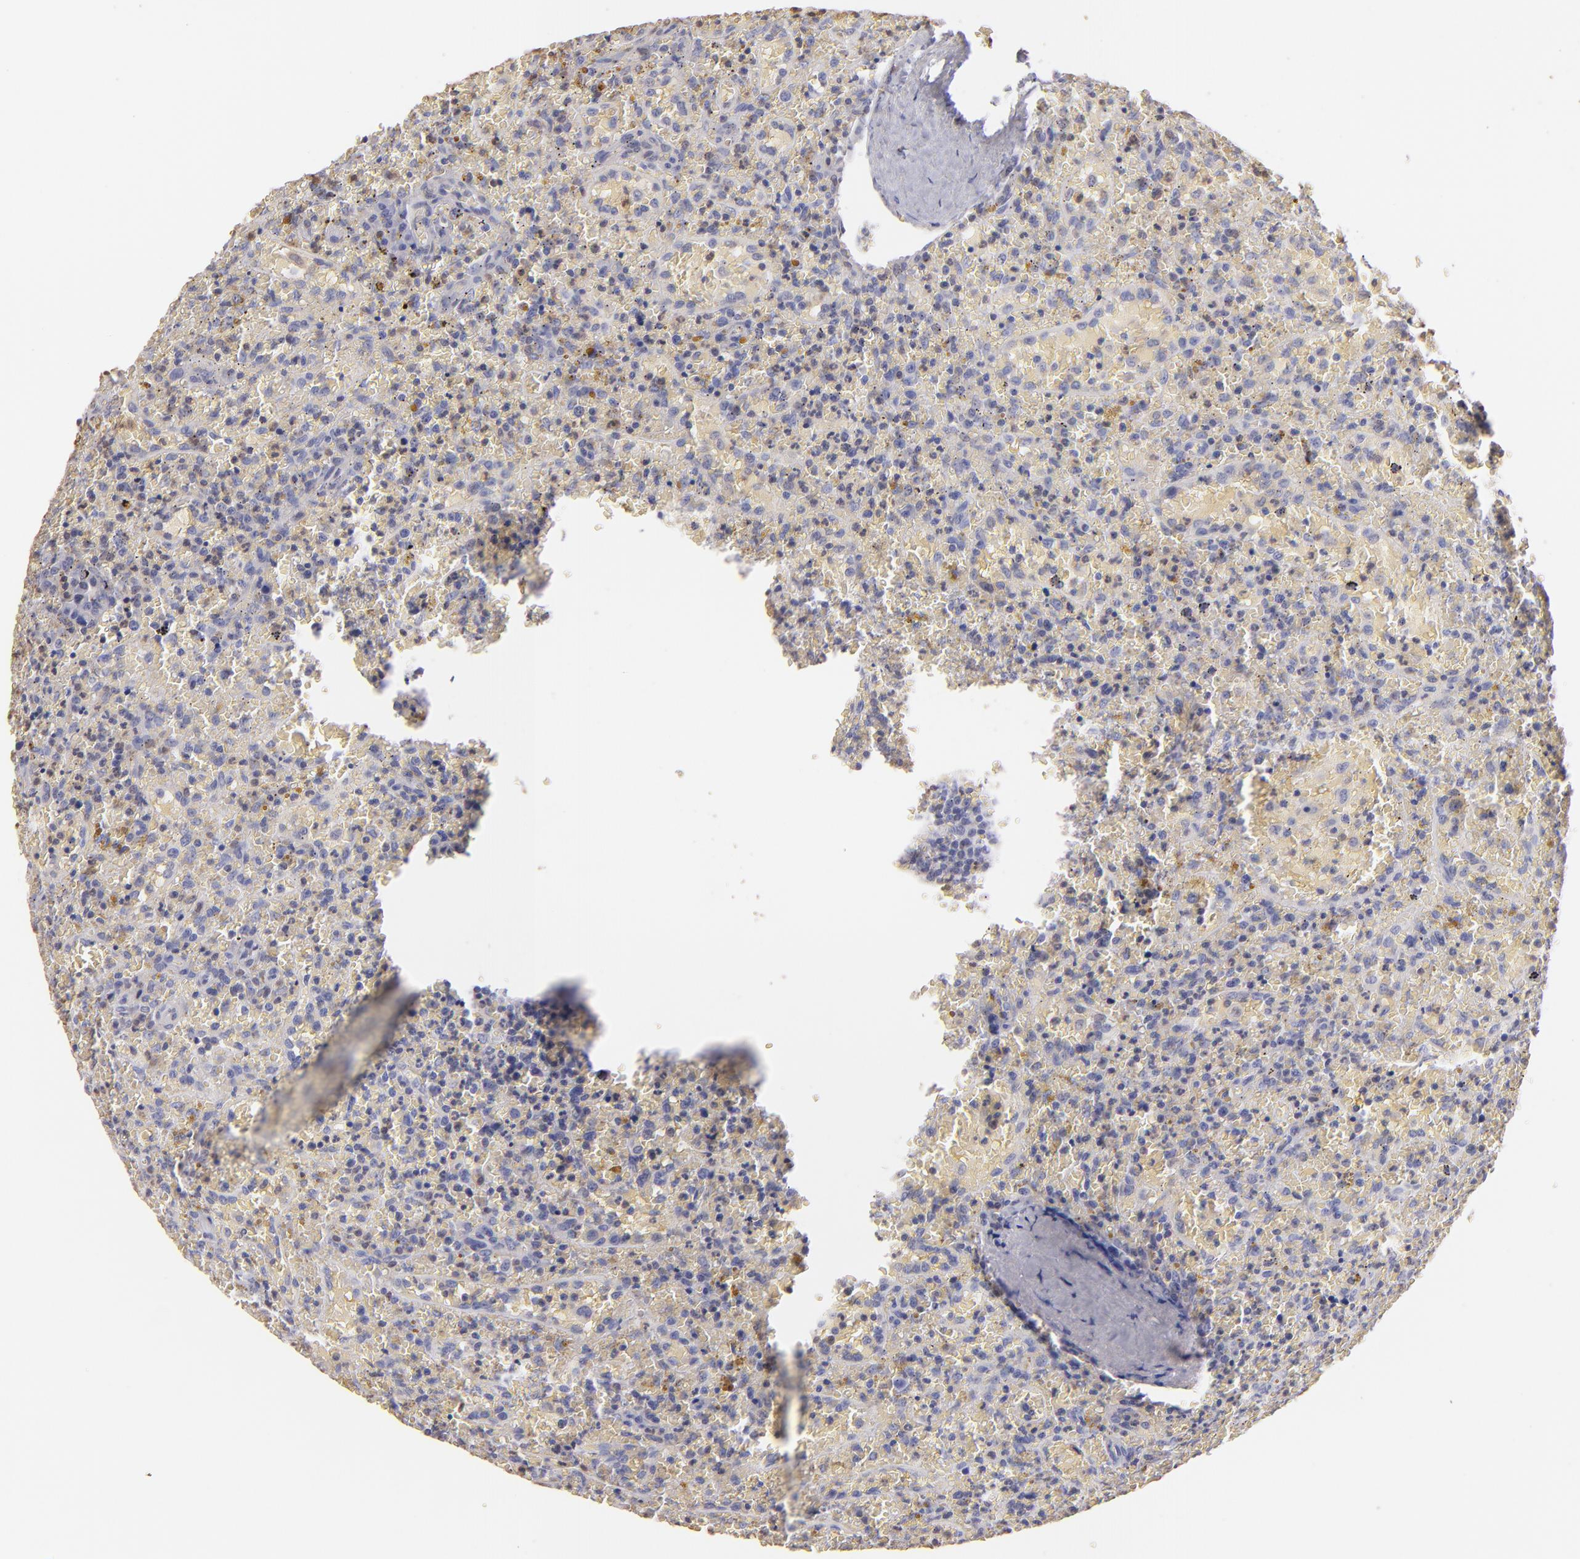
{"staining": {"intensity": "negative", "quantity": "none", "location": "none"}, "tissue": "lymphoma", "cell_type": "Tumor cells", "image_type": "cancer", "snomed": [{"axis": "morphology", "description": "Malignant lymphoma, non-Hodgkin's type, High grade"}, {"axis": "topography", "description": "Spleen"}, {"axis": "topography", "description": "Lymph node"}], "caption": "High power microscopy photomicrograph of an immunohistochemistry (IHC) micrograph of lymphoma, revealing no significant staining in tumor cells.", "gene": "S100A2", "patient": {"sex": "female", "age": 70}}